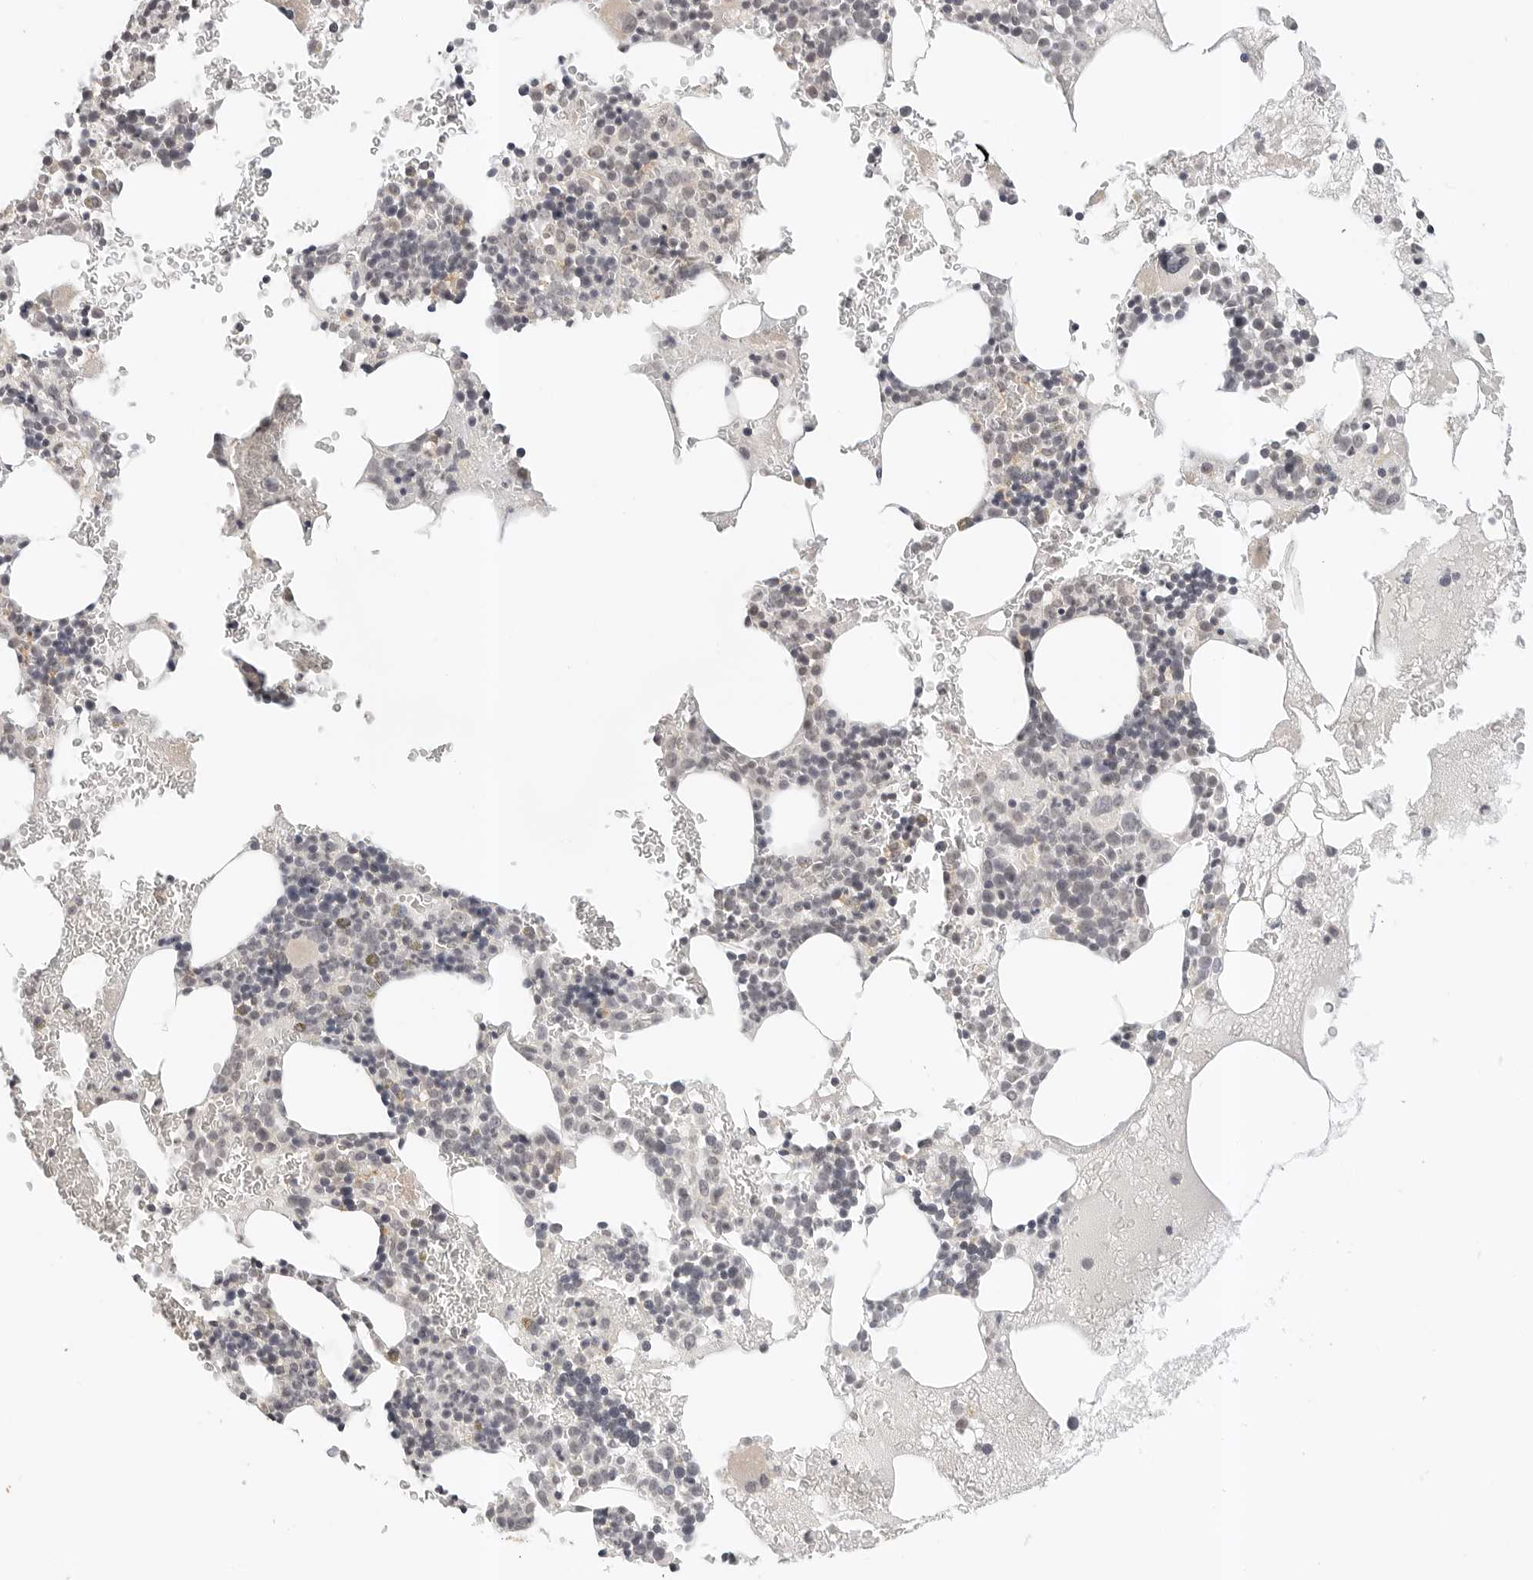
{"staining": {"intensity": "negative", "quantity": "none", "location": "none"}, "tissue": "bone marrow", "cell_type": "Hematopoietic cells", "image_type": "normal", "snomed": [{"axis": "morphology", "description": "Normal tissue, NOS"}, {"axis": "topography", "description": "Bone marrow"}], "caption": "Immunohistochemical staining of unremarkable human bone marrow exhibits no significant staining in hematopoietic cells.", "gene": "IL24", "patient": {"sex": "male", "age": 73}}